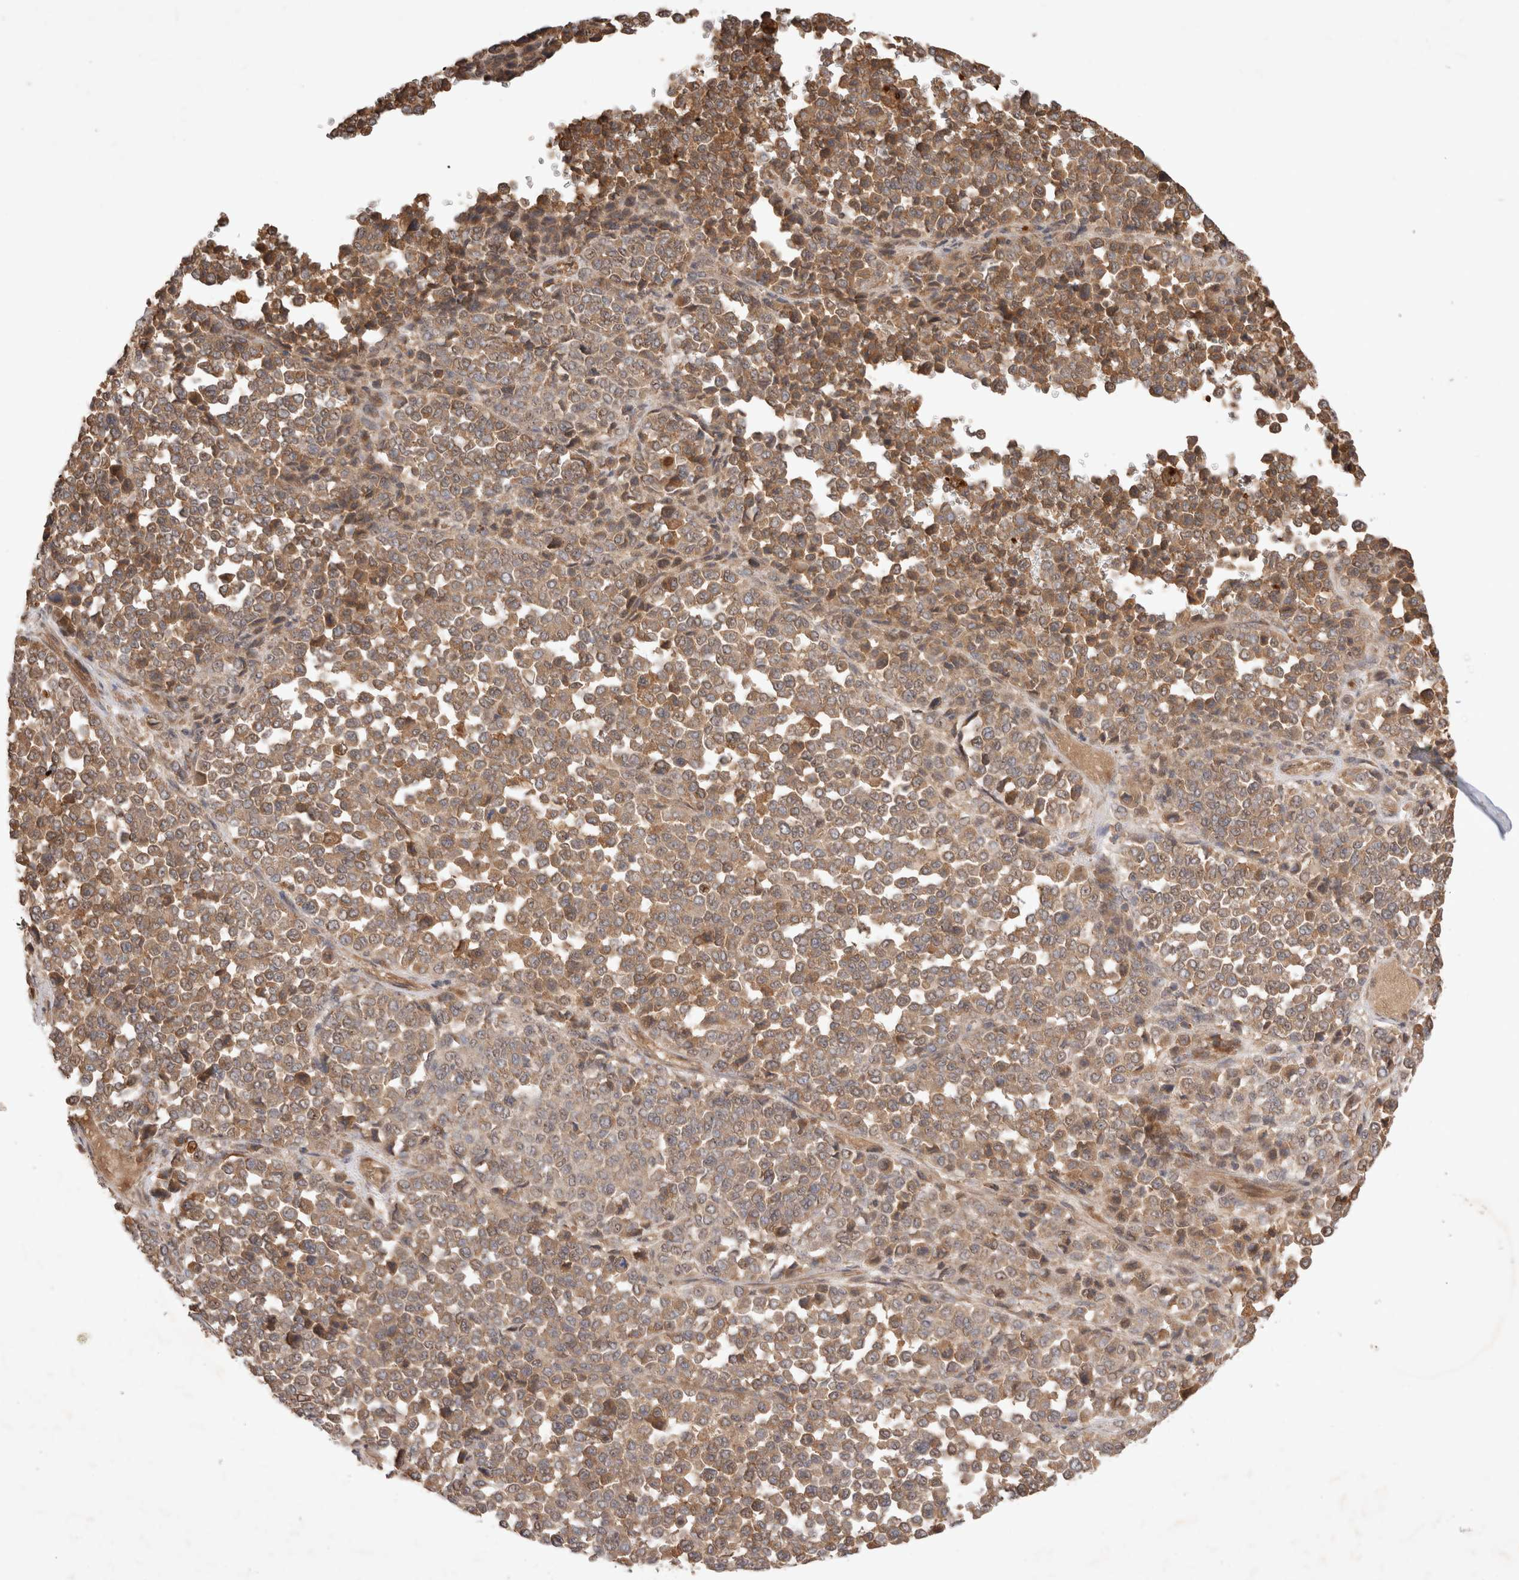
{"staining": {"intensity": "moderate", "quantity": "25%-75%", "location": "cytoplasmic/membranous"}, "tissue": "melanoma", "cell_type": "Tumor cells", "image_type": "cancer", "snomed": [{"axis": "morphology", "description": "Malignant melanoma, Metastatic site"}, {"axis": "topography", "description": "Pancreas"}], "caption": "IHC staining of malignant melanoma (metastatic site), which exhibits medium levels of moderate cytoplasmic/membranous staining in approximately 25%-75% of tumor cells indicating moderate cytoplasmic/membranous protein expression. The staining was performed using DAB (3,3'-diaminobenzidine) (brown) for protein detection and nuclei were counterstained in hematoxylin (blue).", "gene": "FAM221A", "patient": {"sex": "female", "age": 30}}